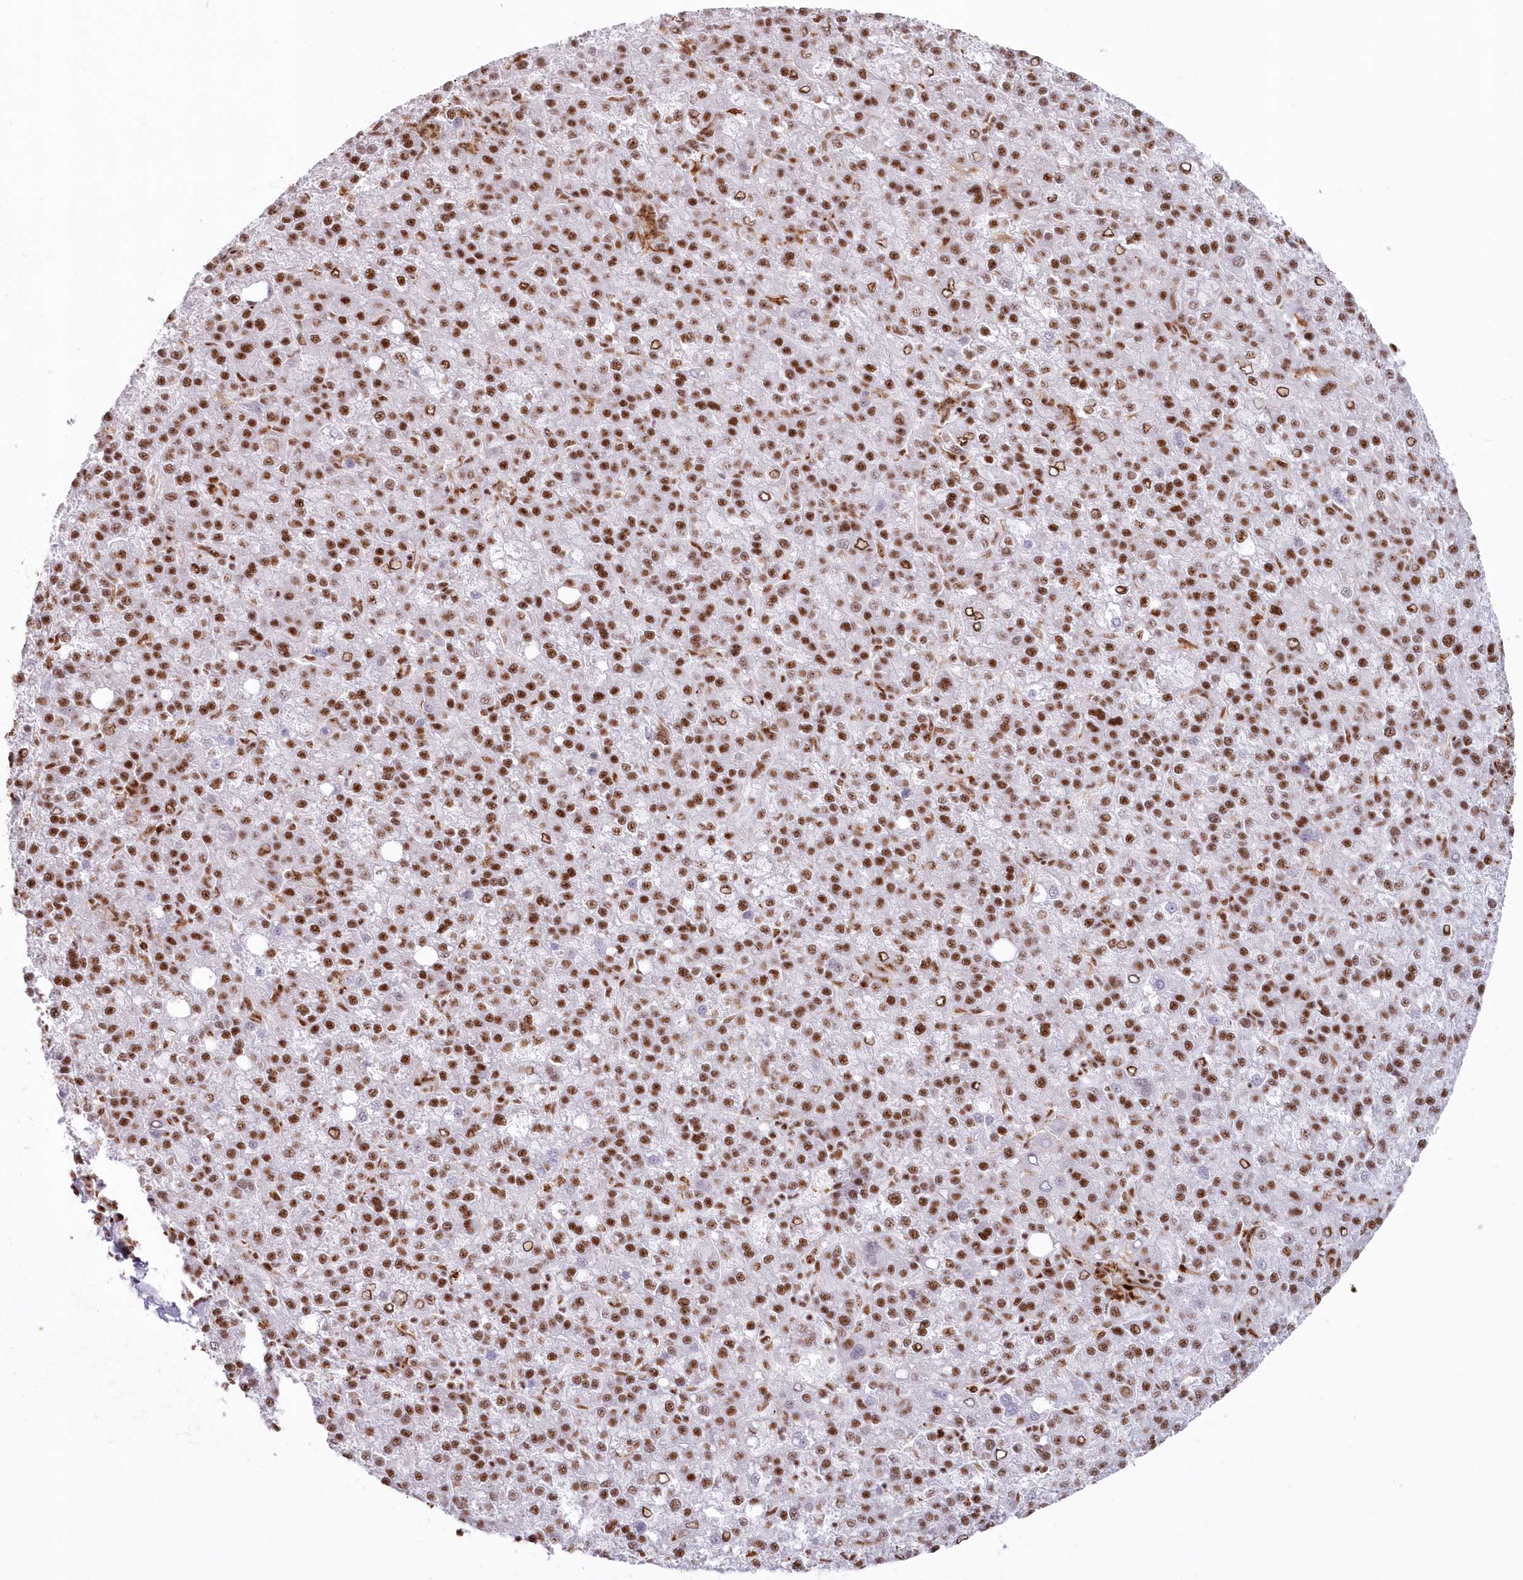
{"staining": {"intensity": "moderate", "quantity": ">75%", "location": "nuclear"}, "tissue": "liver cancer", "cell_type": "Tumor cells", "image_type": "cancer", "snomed": [{"axis": "morphology", "description": "Carcinoma, Hepatocellular, NOS"}, {"axis": "topography", "description": "Liver"}], "caption": "DAB immunohistochemical staining of human liver cancer shows moderate nuclear protein positivity in approximately >75% of tumor cells. (DAB IHC, brown staining for protein, blue staining for nuclei).", "gene": "DDX46", "patient": {"sex": "female", "age": 58}}